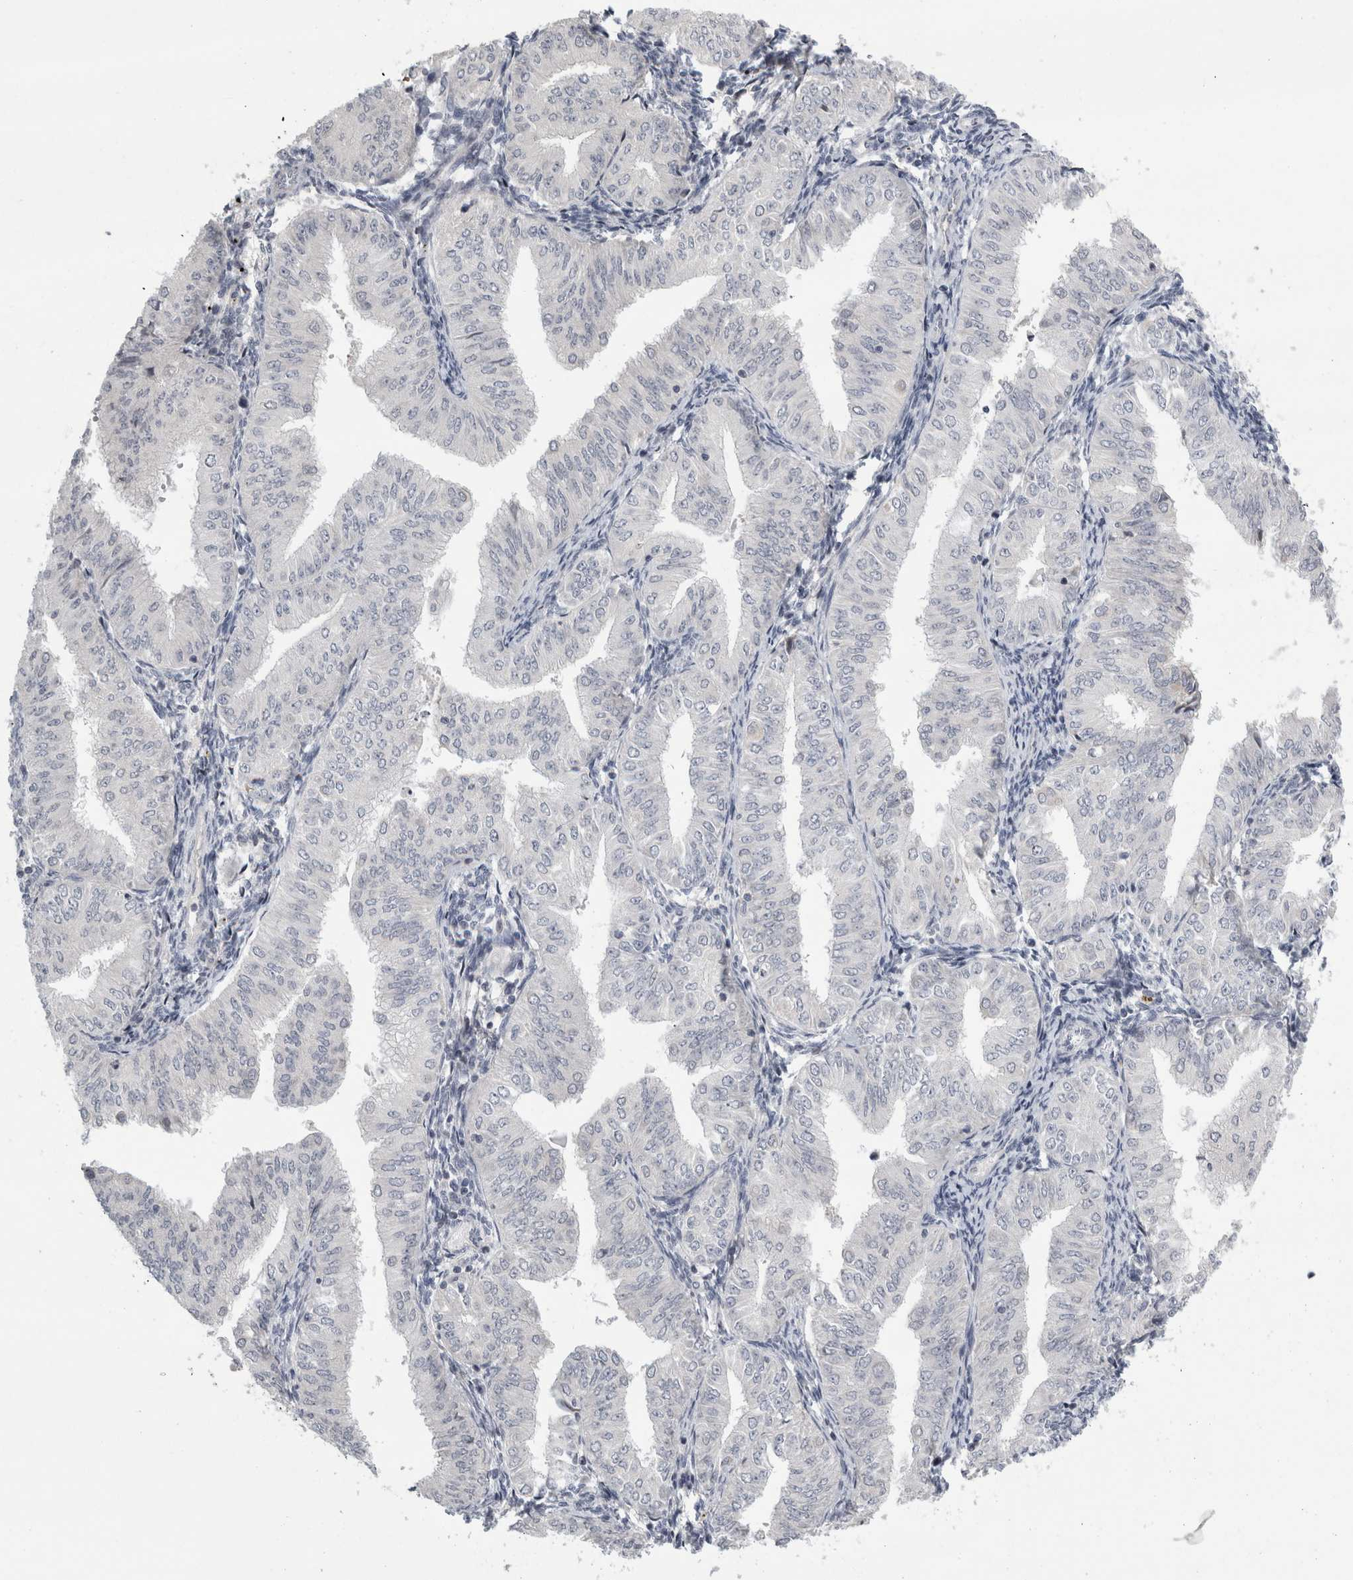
{"staining": {"intensity": "negative", "quantity": "none", "location": "none"}, "tissue": "endometrial cancer", "cell_type": "Tumor cells", "image_type": "cancer", "snomed": [{"axis": "morphology", "description": "Normal tissue, NOS"}, {"axis": "morphology", "description": "Adenocarcinoma, NOS"}, {"axis": "topography", "description": "Endometrium"}], "caption": "IHC of human adenocarcinoma (endometrial) demonstrates no positivity in tumor cells.", "gene": "UTP25", "patient": {"sex": "female", "age": 53}}